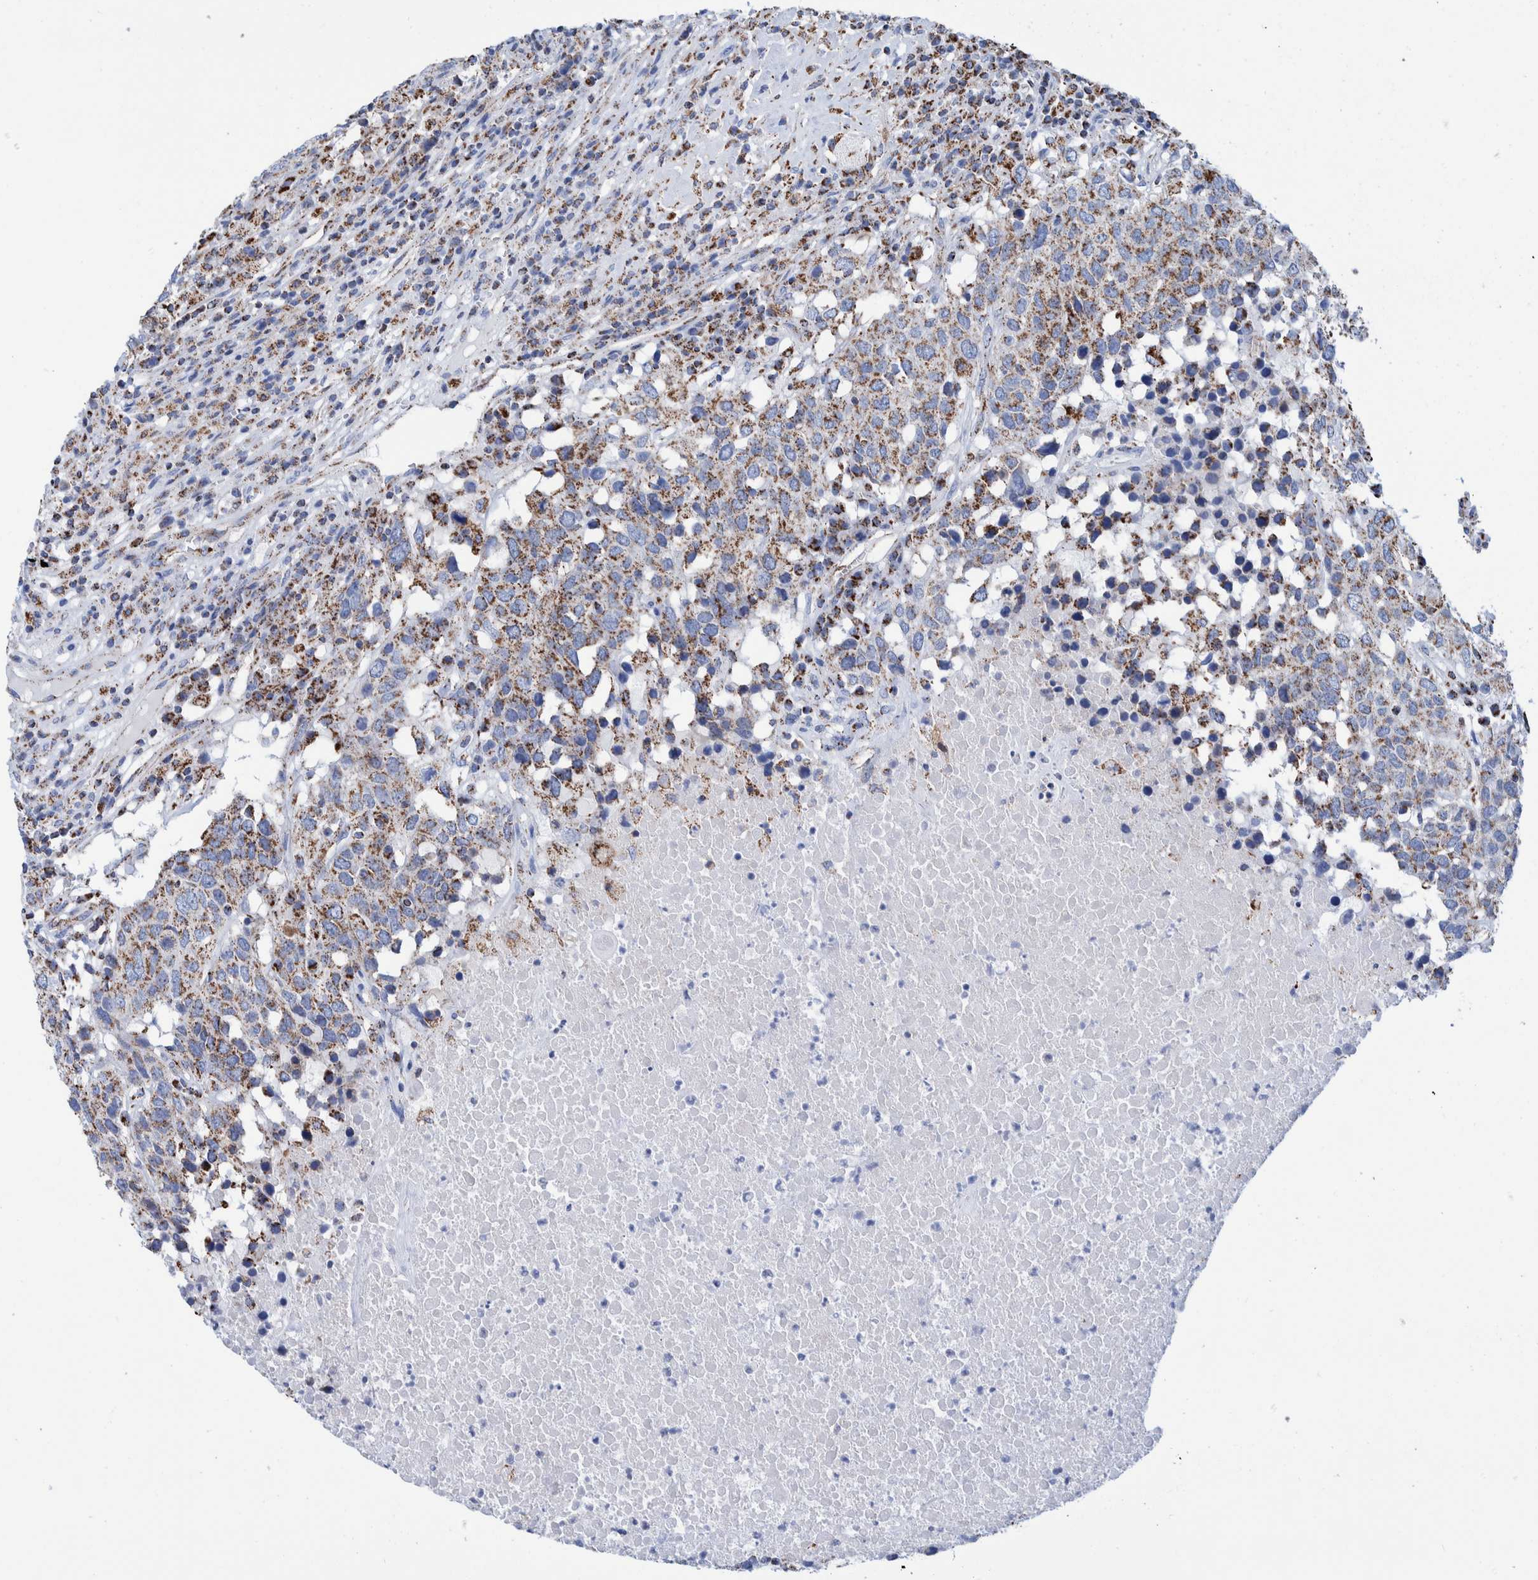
{"staining": {"intensity": "weak", "quantity": ">75%", "location": "cytoplasmic/membranous"}, "tissue": "head and neck cancer", "cell_type": "Tumor cells", "image_type": "cancer", "snomed": [{"axis": "morphology", "description": "Squamous cell carcinoma, NOS"}, {"axis": "topography", "description": "Head-Neck"}], "caption": "Head and neck cancer tissue demonstrates weak cytoplasmic/membranous staining in about >75% of tumor cells", "gene": "DECR1", "patient": {"sex": "male", "age": 66}}